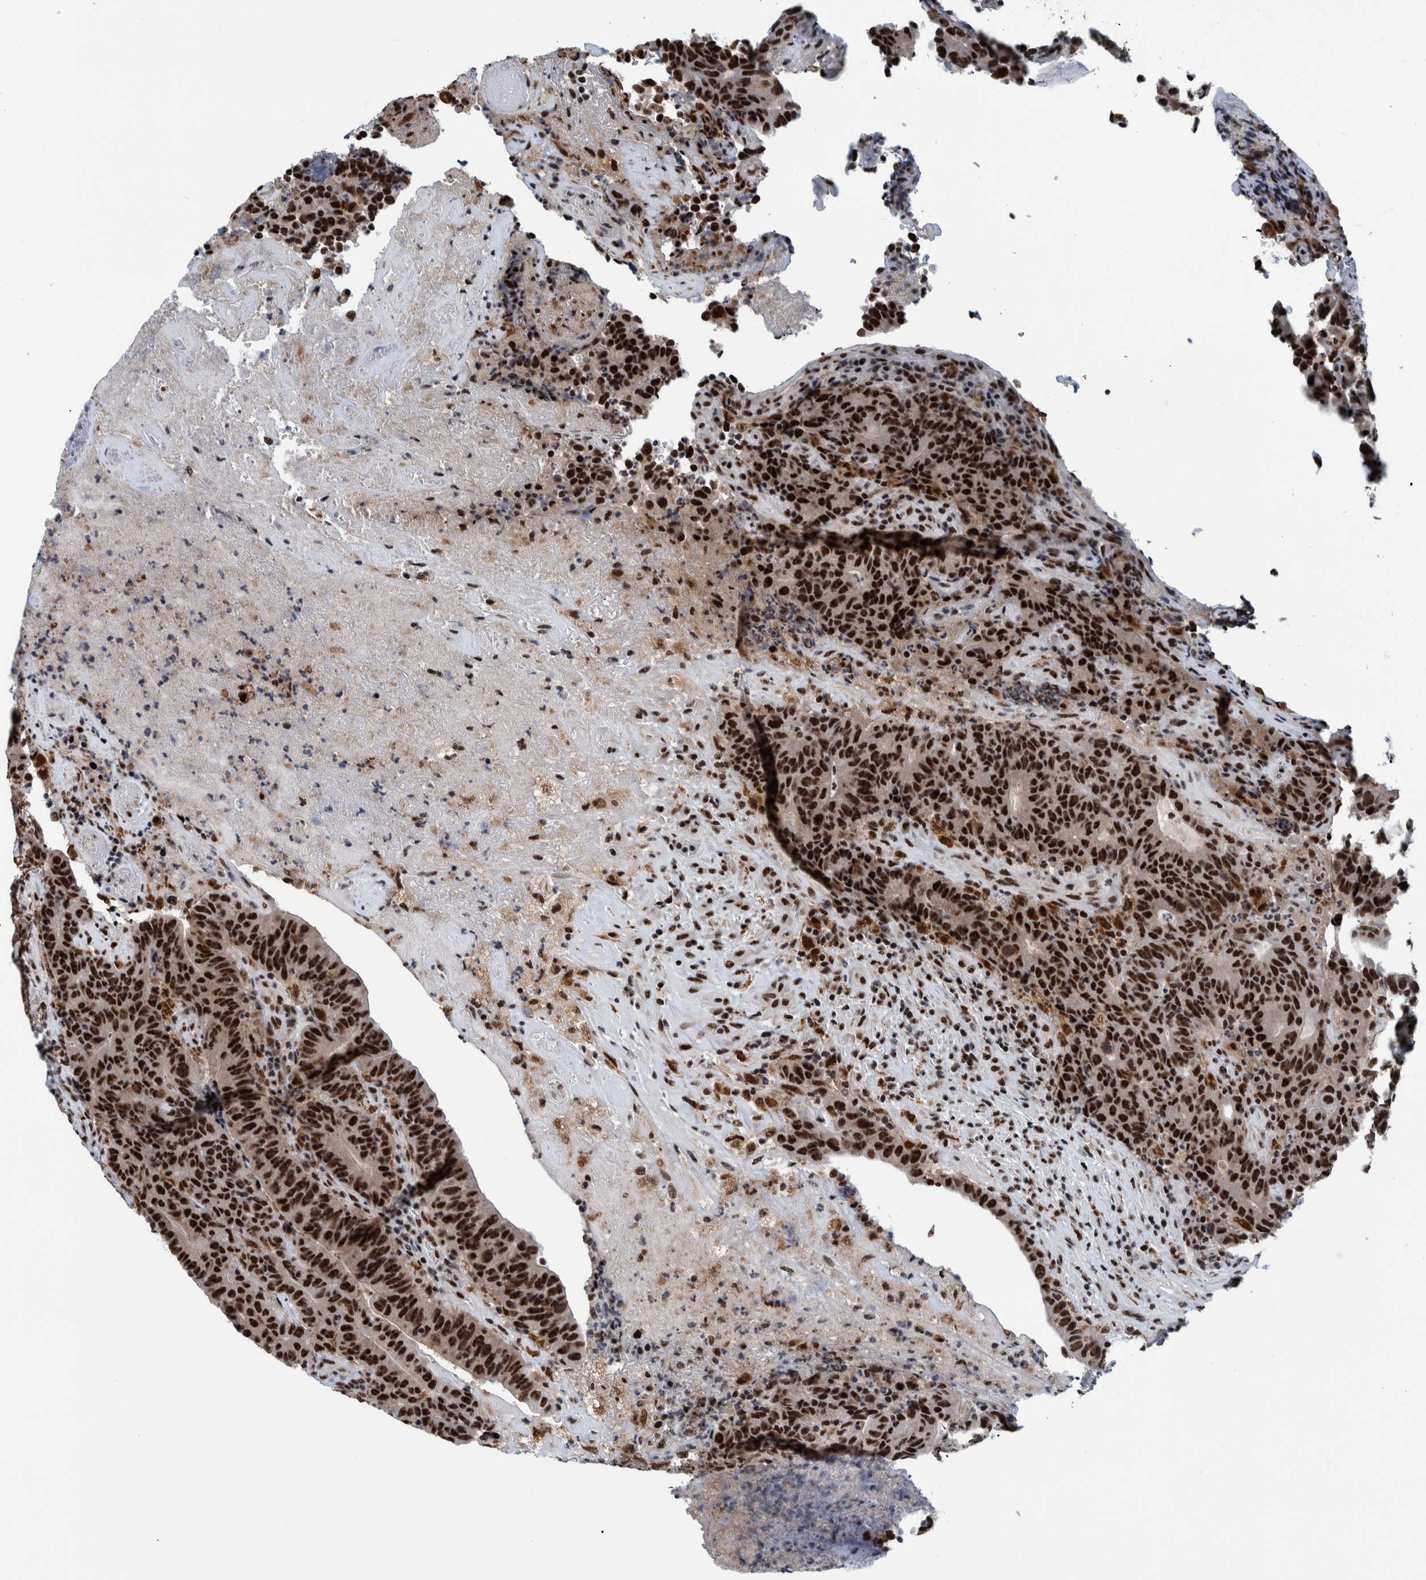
{"staining": {"intensity": "strong", "quantity": ">75%", "location": "nuclear"}, "tissue": "colorectal cancer", "cell_type": "Tumor cells", "image_type": "cancer", "snomed": [{"axis": "morphology", "description": "Normal tissue, NOS"}, {"axis": "morphology", "description": "Adenocarcinoma, NOS"}, {"axis": "topography", "description": "Colon"}], "caption": "The immunohistochemical stain shows strong nuclear staining in tumor cells of colorectal cancer (adenocarcinoma) tissue.", "gene": "EFTUD2", "patient": {"sex": "female", "age": 75}}